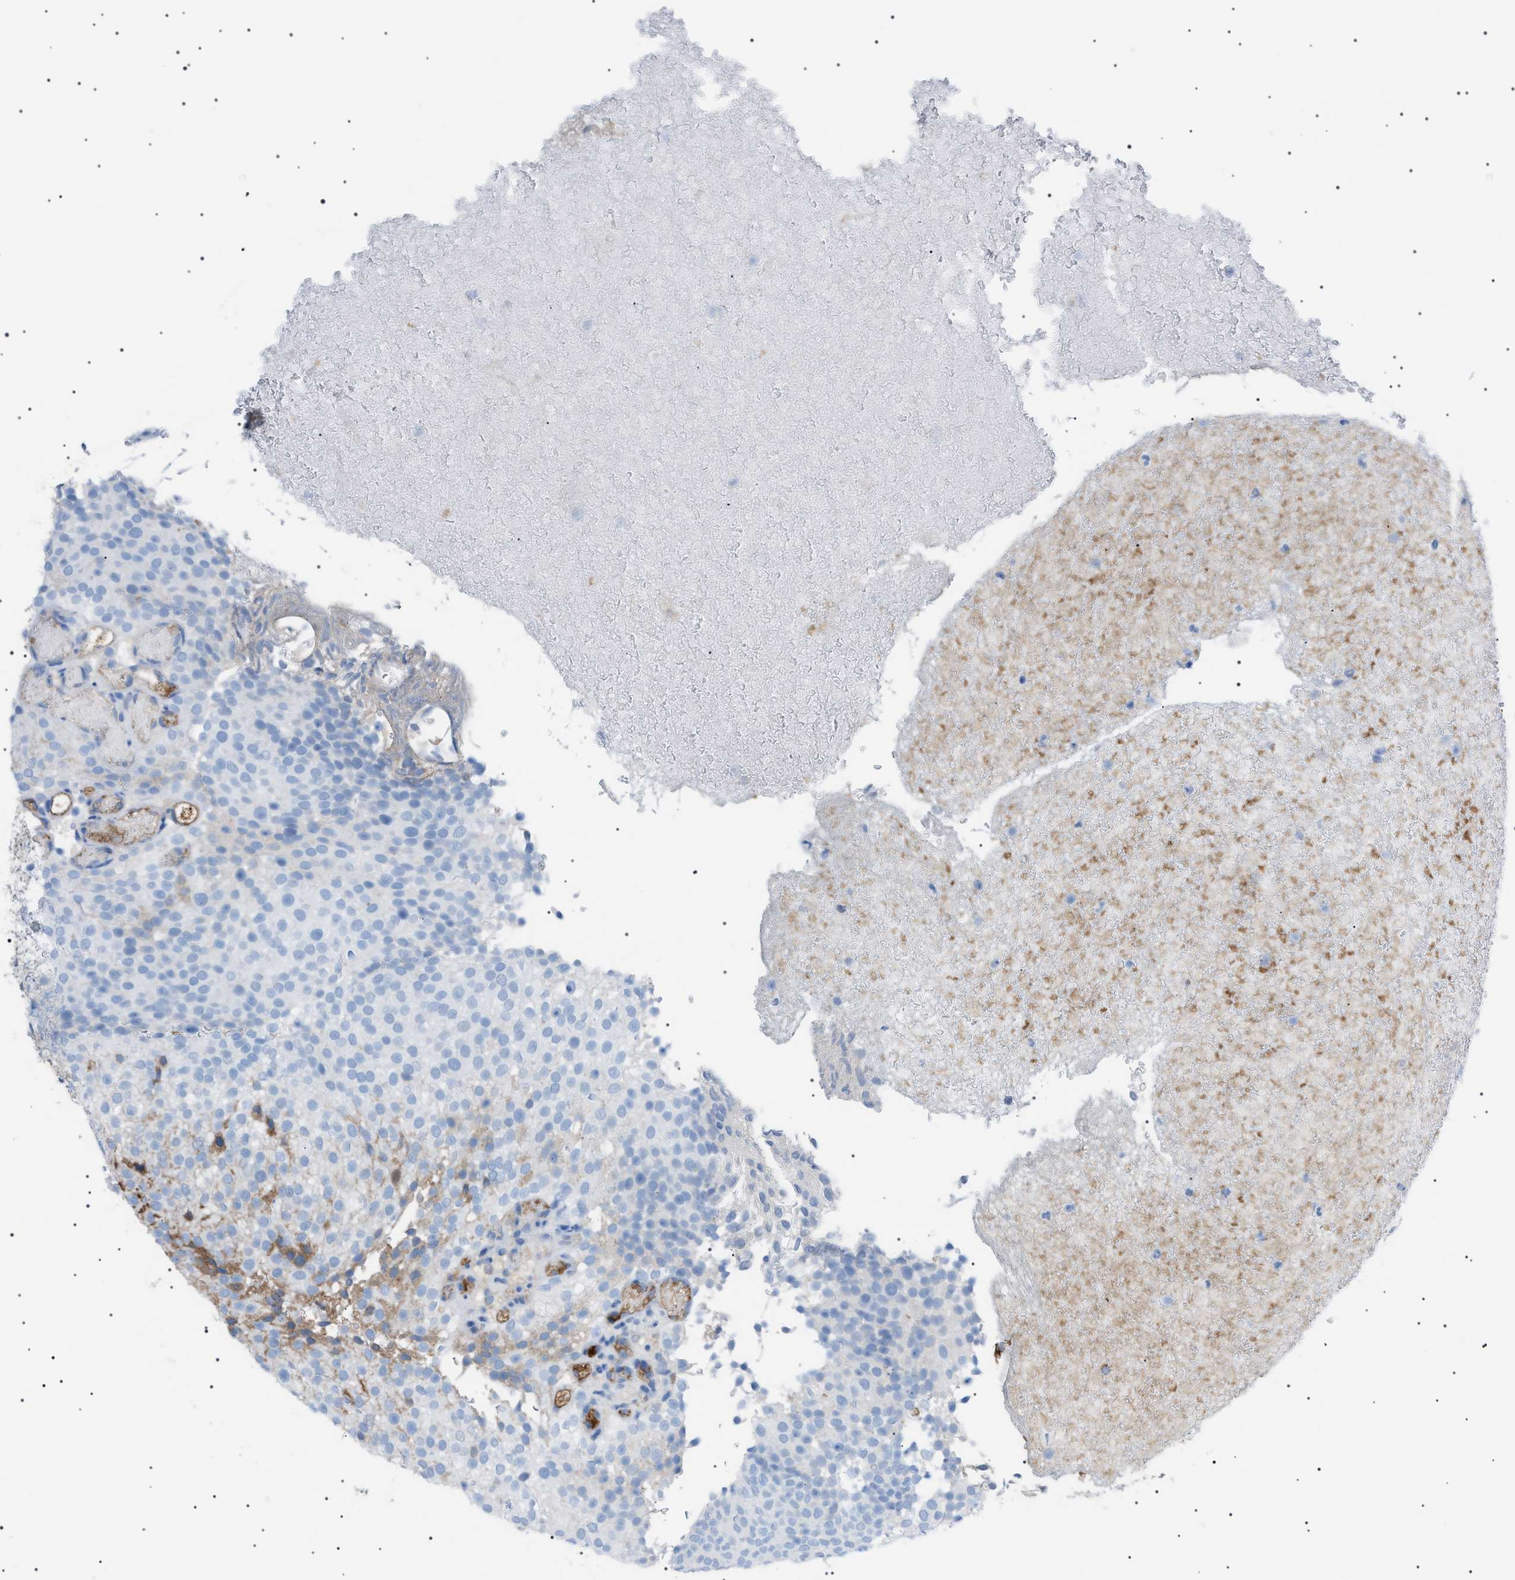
{"staining": {"intensity": "moderate", "quantity": "<25%", "location": "cytoplasmic/membranous"}, "tissue": "urothelial cancer", "cell_type": "Tumor cells", "image_type": "cancer", "snomed": [{"axis": "morphology", "description": "Urothelial carcinoma, Low grade"}, {"axis": "topography", "description": "Urinary bladder"}], "caption": "Immunohistochemical staining of low-grade urothelial carcinoma reveals low levels of moderate cytoplasmic/membranous staining in approximately <25% of tumor cells.", "gene": "LPA", "patient": {"sex": "male", "age": 78}}